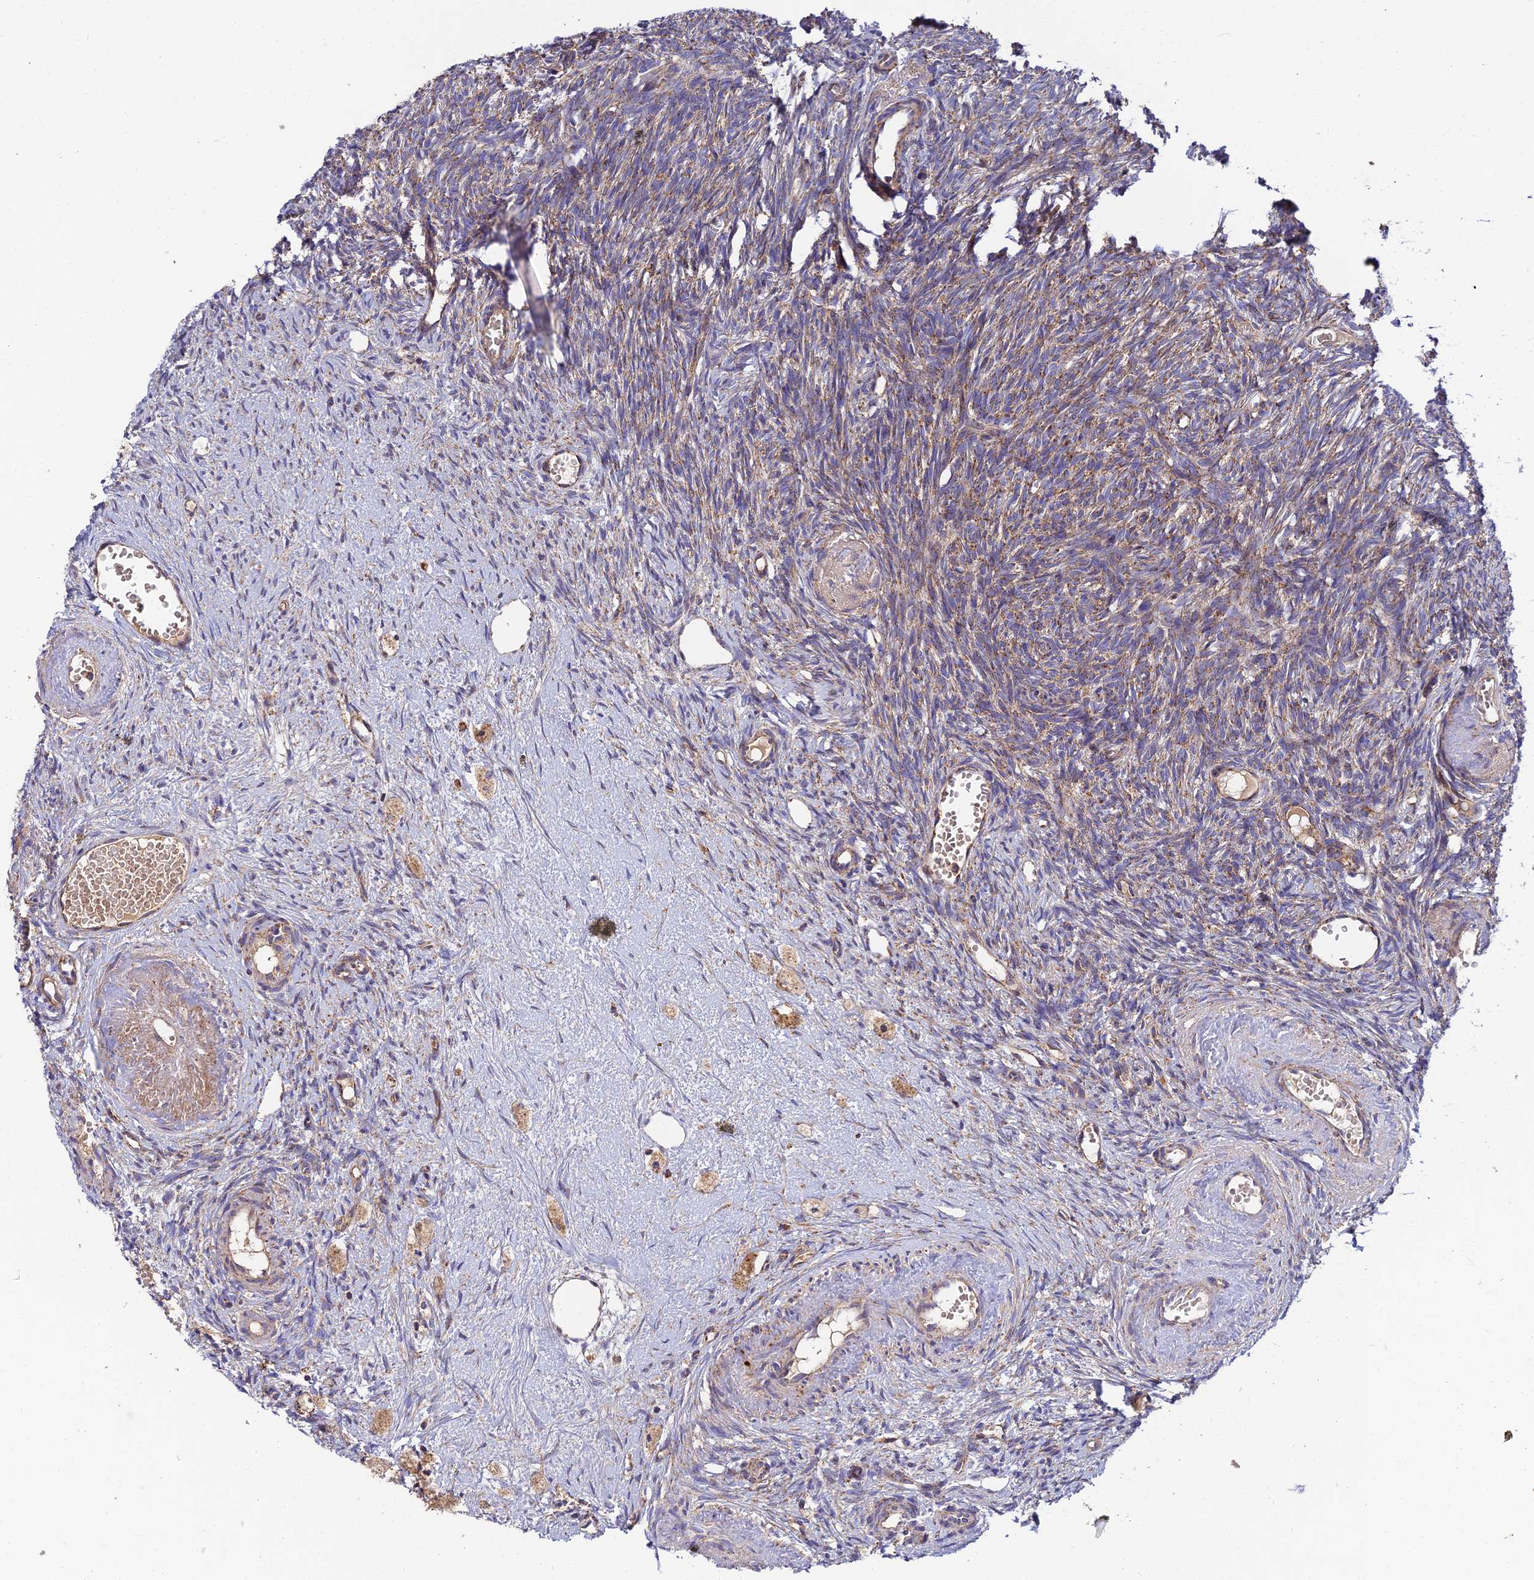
{"staining": {"intensity": "weak", "quantity": "25%-75%", "location": "cytoplasmic/membranous"}, "tissue": "ovary", "cell_type": "Ovarian stroma cells", "image_type": "normal", "snomed": [{"axis": "morphology", "description": "Normal tissue, NOS"}, {"axis": "topography", "description": "Ovary"}], "caption": "Protein expression analysis of benign ovary shows weak cytoplasmic/membranous positivity in approximately 25%-75% of ovarian stroma cells. The staining was performed using DAB, with brown indicating positive protein expression. Nuclei are stained blue with hematoxylin.", "gene": "PODNL1", "patient": {"sex": "female", "age": 51}}